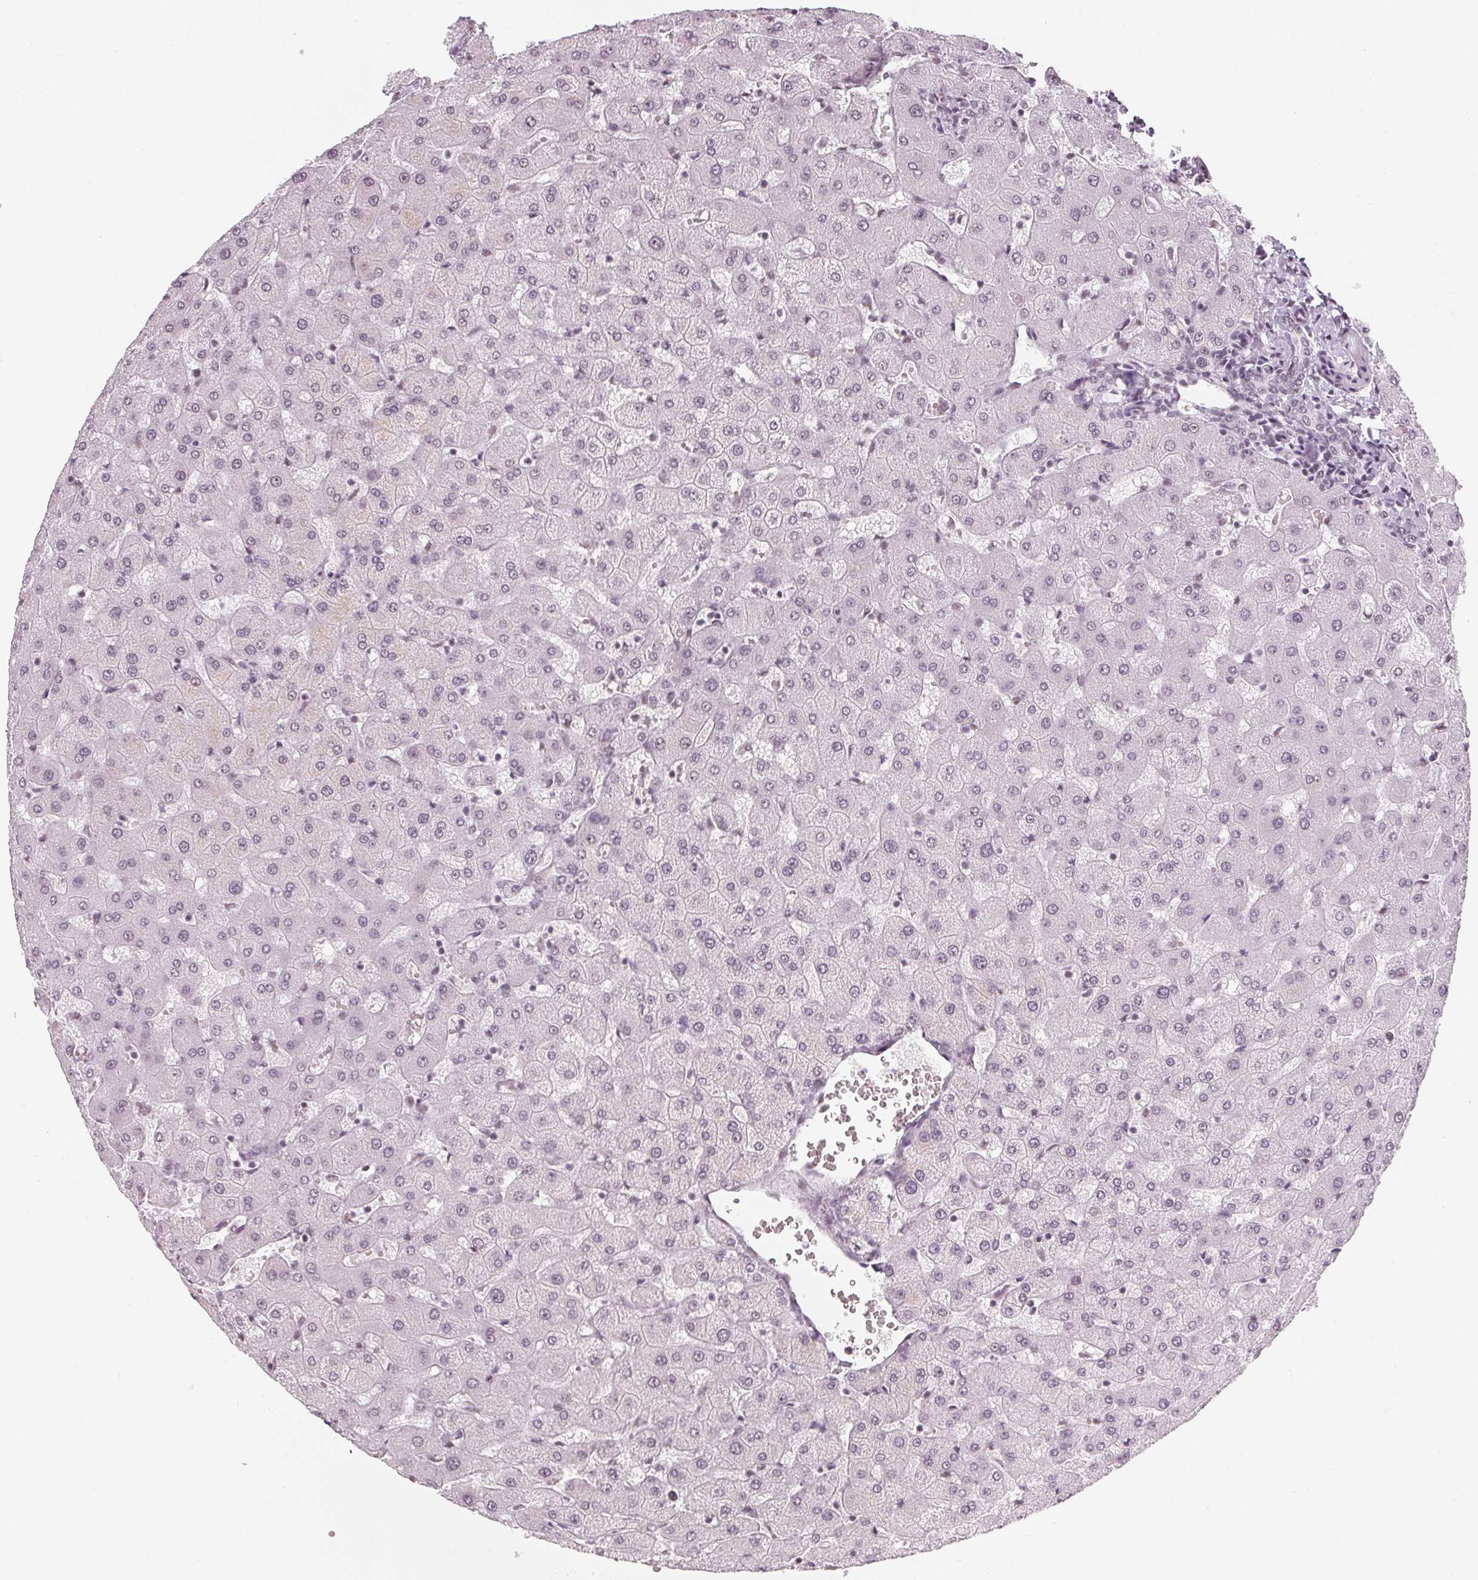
{"staining": {"intensity": "negative", "quantity": "none", "location": "none"}, "tissue": "liver", "cell_type": "Cholangiocytes", "image_type": "normal", "snomed": [{"axis": "morphology", "description": "Normal tissue, NOS"}, {"axis": "topography", "description": "Liver"}], "caption": "A photomicrograph of liver stained for a protein displays no brown staining in cholangiocytes.", "gene": "DNAJC6", "patient": {"sex": "female", "age": 63}}